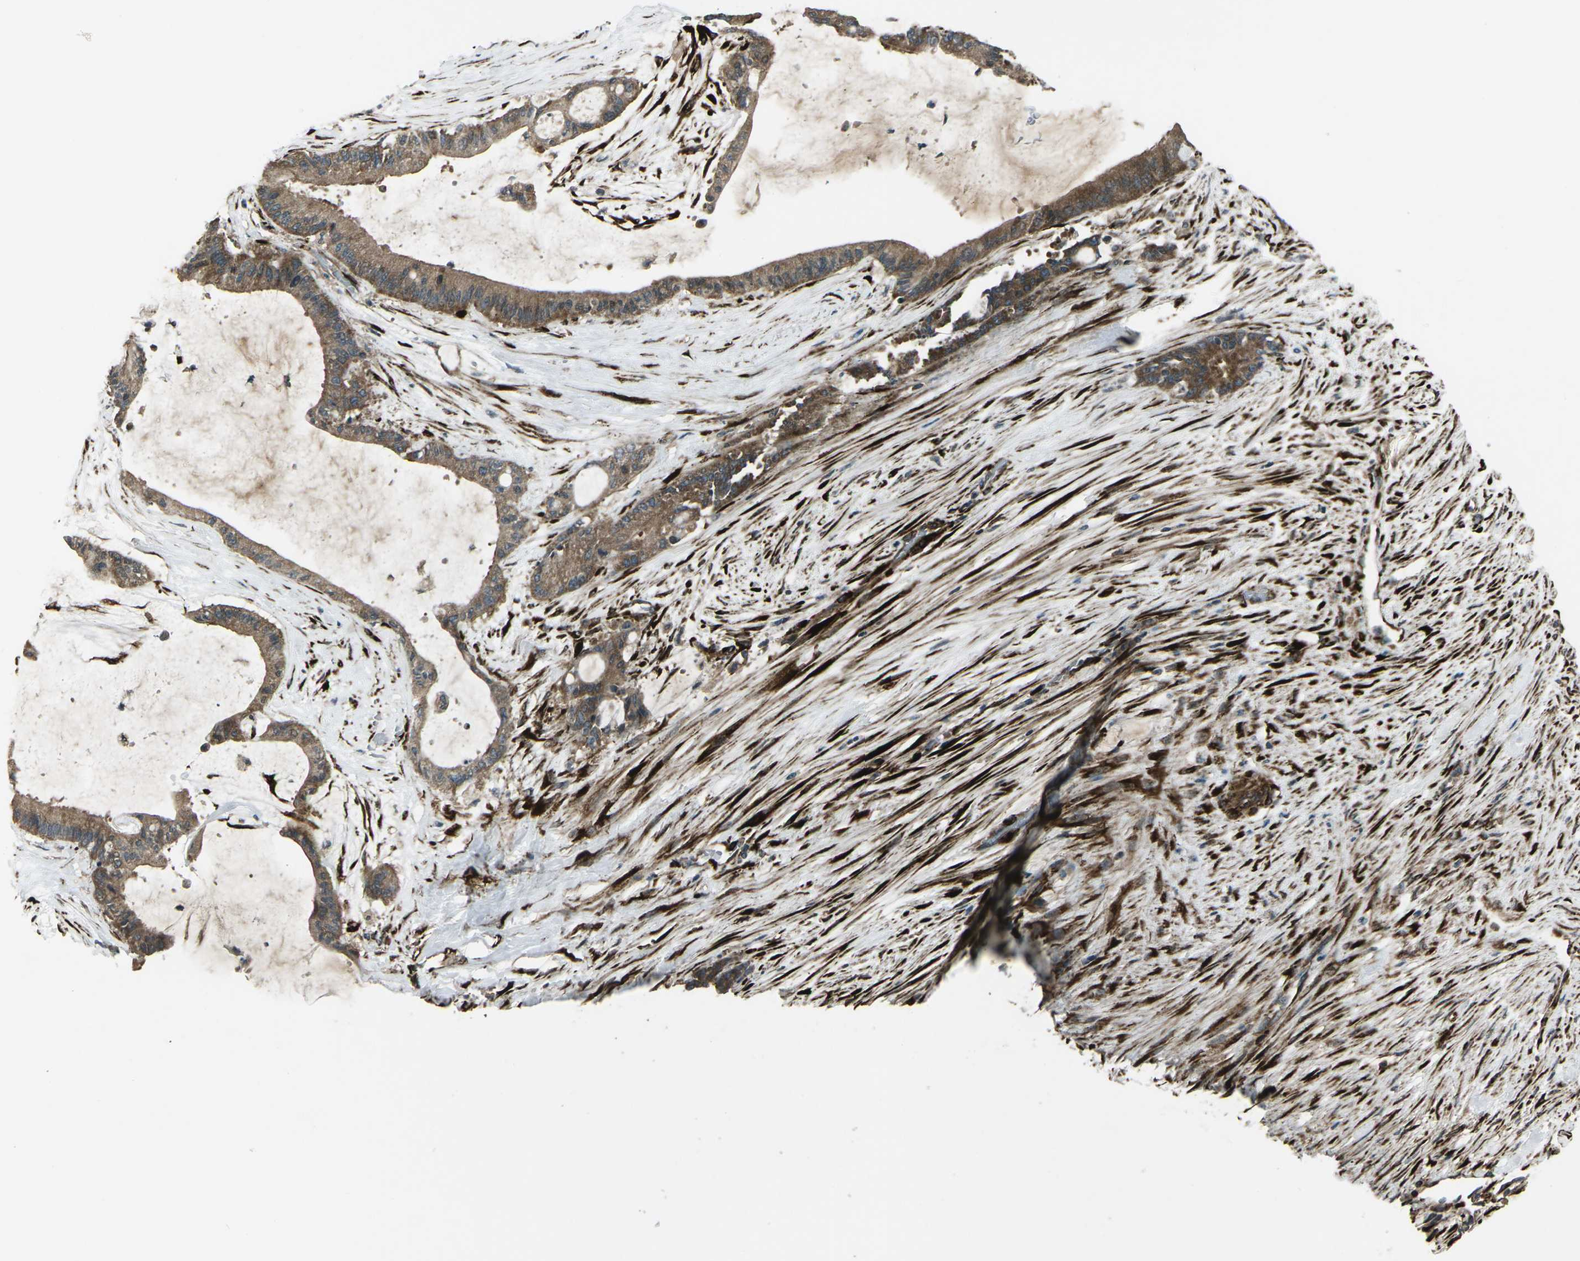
{"staining": {"intensity": "moderate", "quantity": ">75%", "location": "cytoplasmic/membranous"}, "tissue": "liver cancer", "cell_type": "Tumor cells", "image_type": "cancer", "snomed": [{"axis": "morphology", "description": "Cholangiocarcinoma"}, {"axis": "topography", "description": "Liver"}], "caption": "Human liver cancer stained with a protein marker demonstrates moderate staining in tumor cells.", "gene": "LSMEM1", "patient": {"sex": "female", "age": 73}}